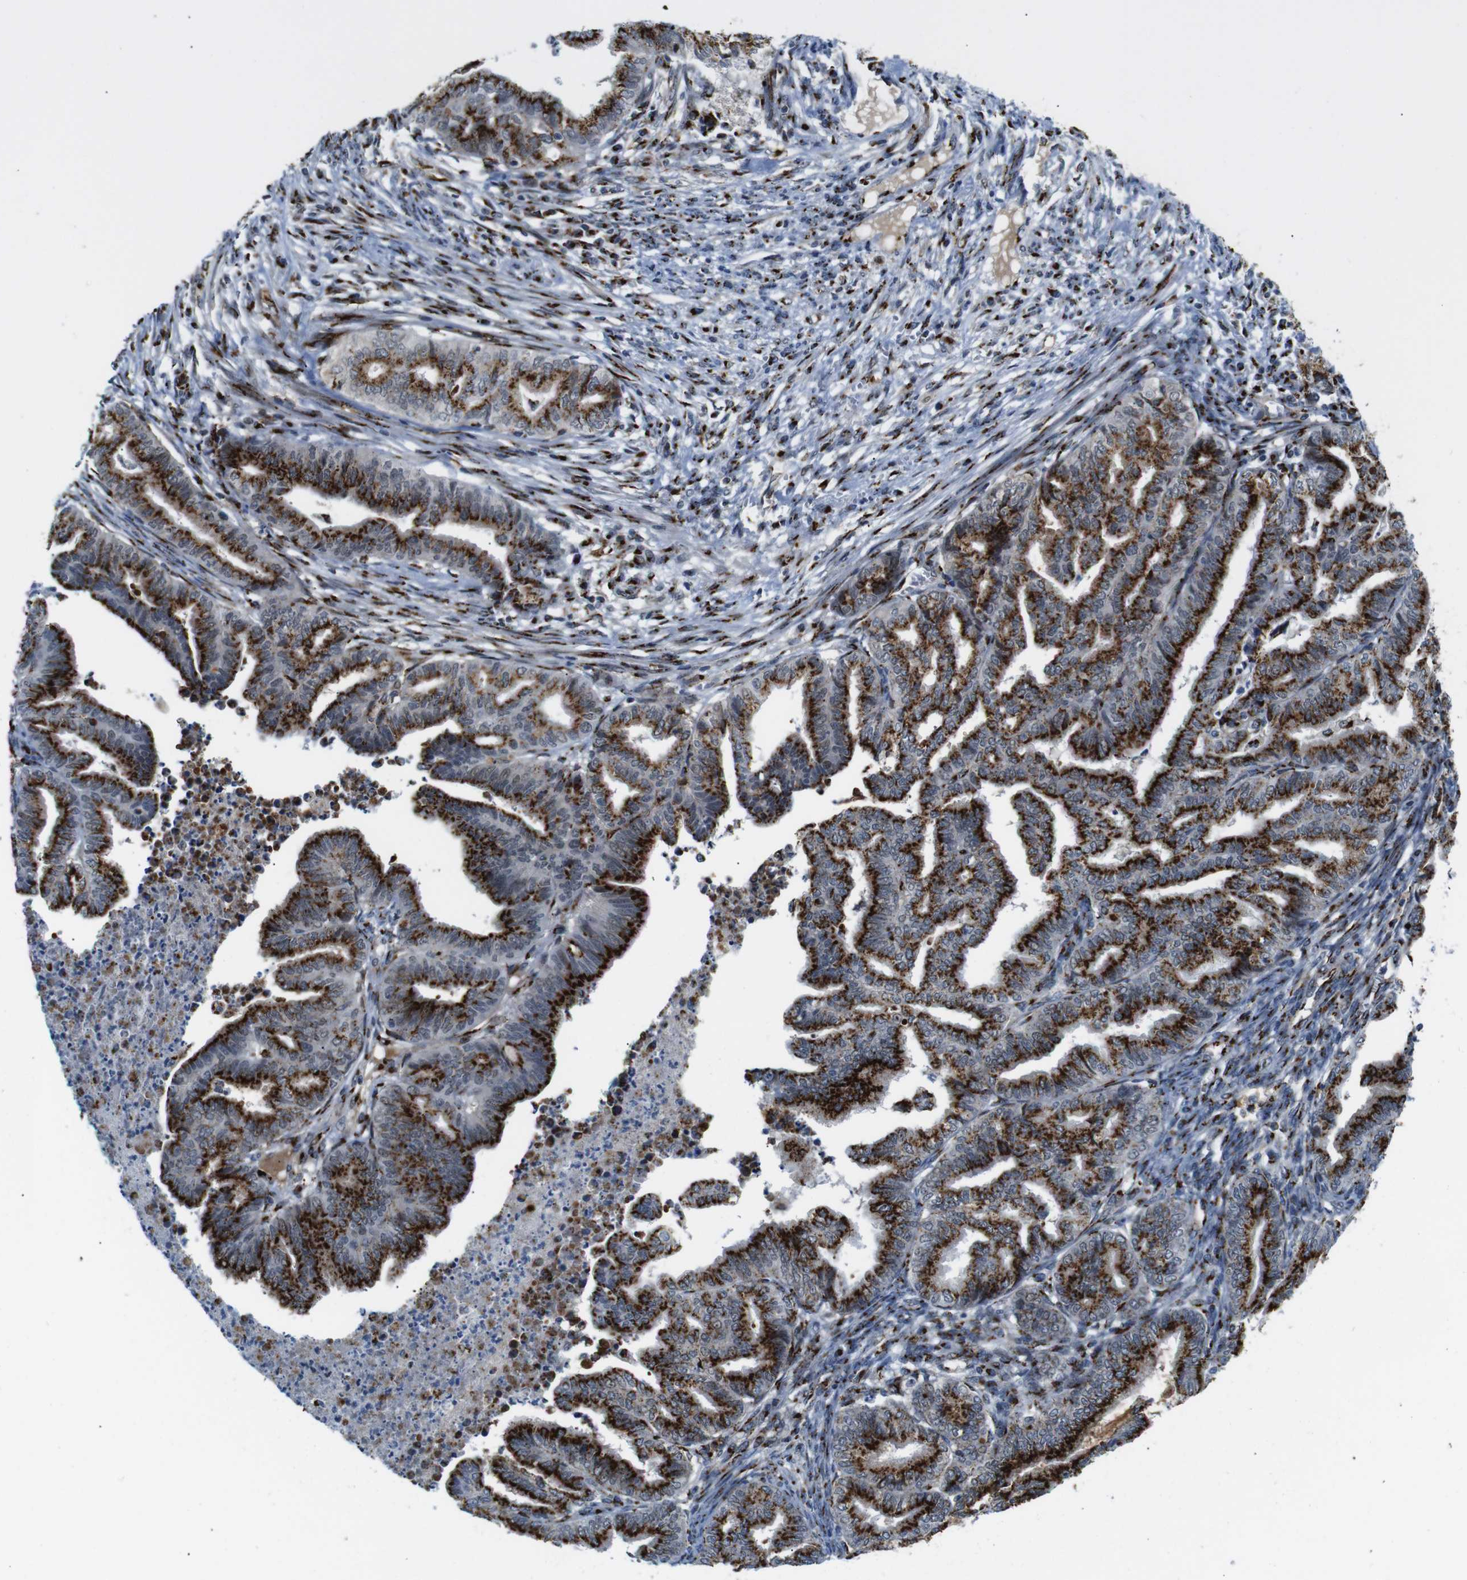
{"staining": {"intensity": "strong", "quantity": ">75%", "location": "cytoplasmic/membranous"}, "tissue": "endometrial cancer", "cell_type": "Tumor cells", "image_type": "cancer", "snomed": [{"axis": "morphology", "description": "Adenocarcinoma, NOS"}, {"axis": "topography", "description": "Endometrium"}], "caption": "Immunohistochemical staining of human endometrial cancer (adenocarcinoma) displays high levels of strong cytoplasmic/membranous protein staining in approximately >75% of tumor cells. (Stains: DAB in brown, nuclei in blue, Microscopy: brightfield microscopy at high magnification).", "gene": "TGOLN2", "patient": {"sex": "female", "age": 79}}